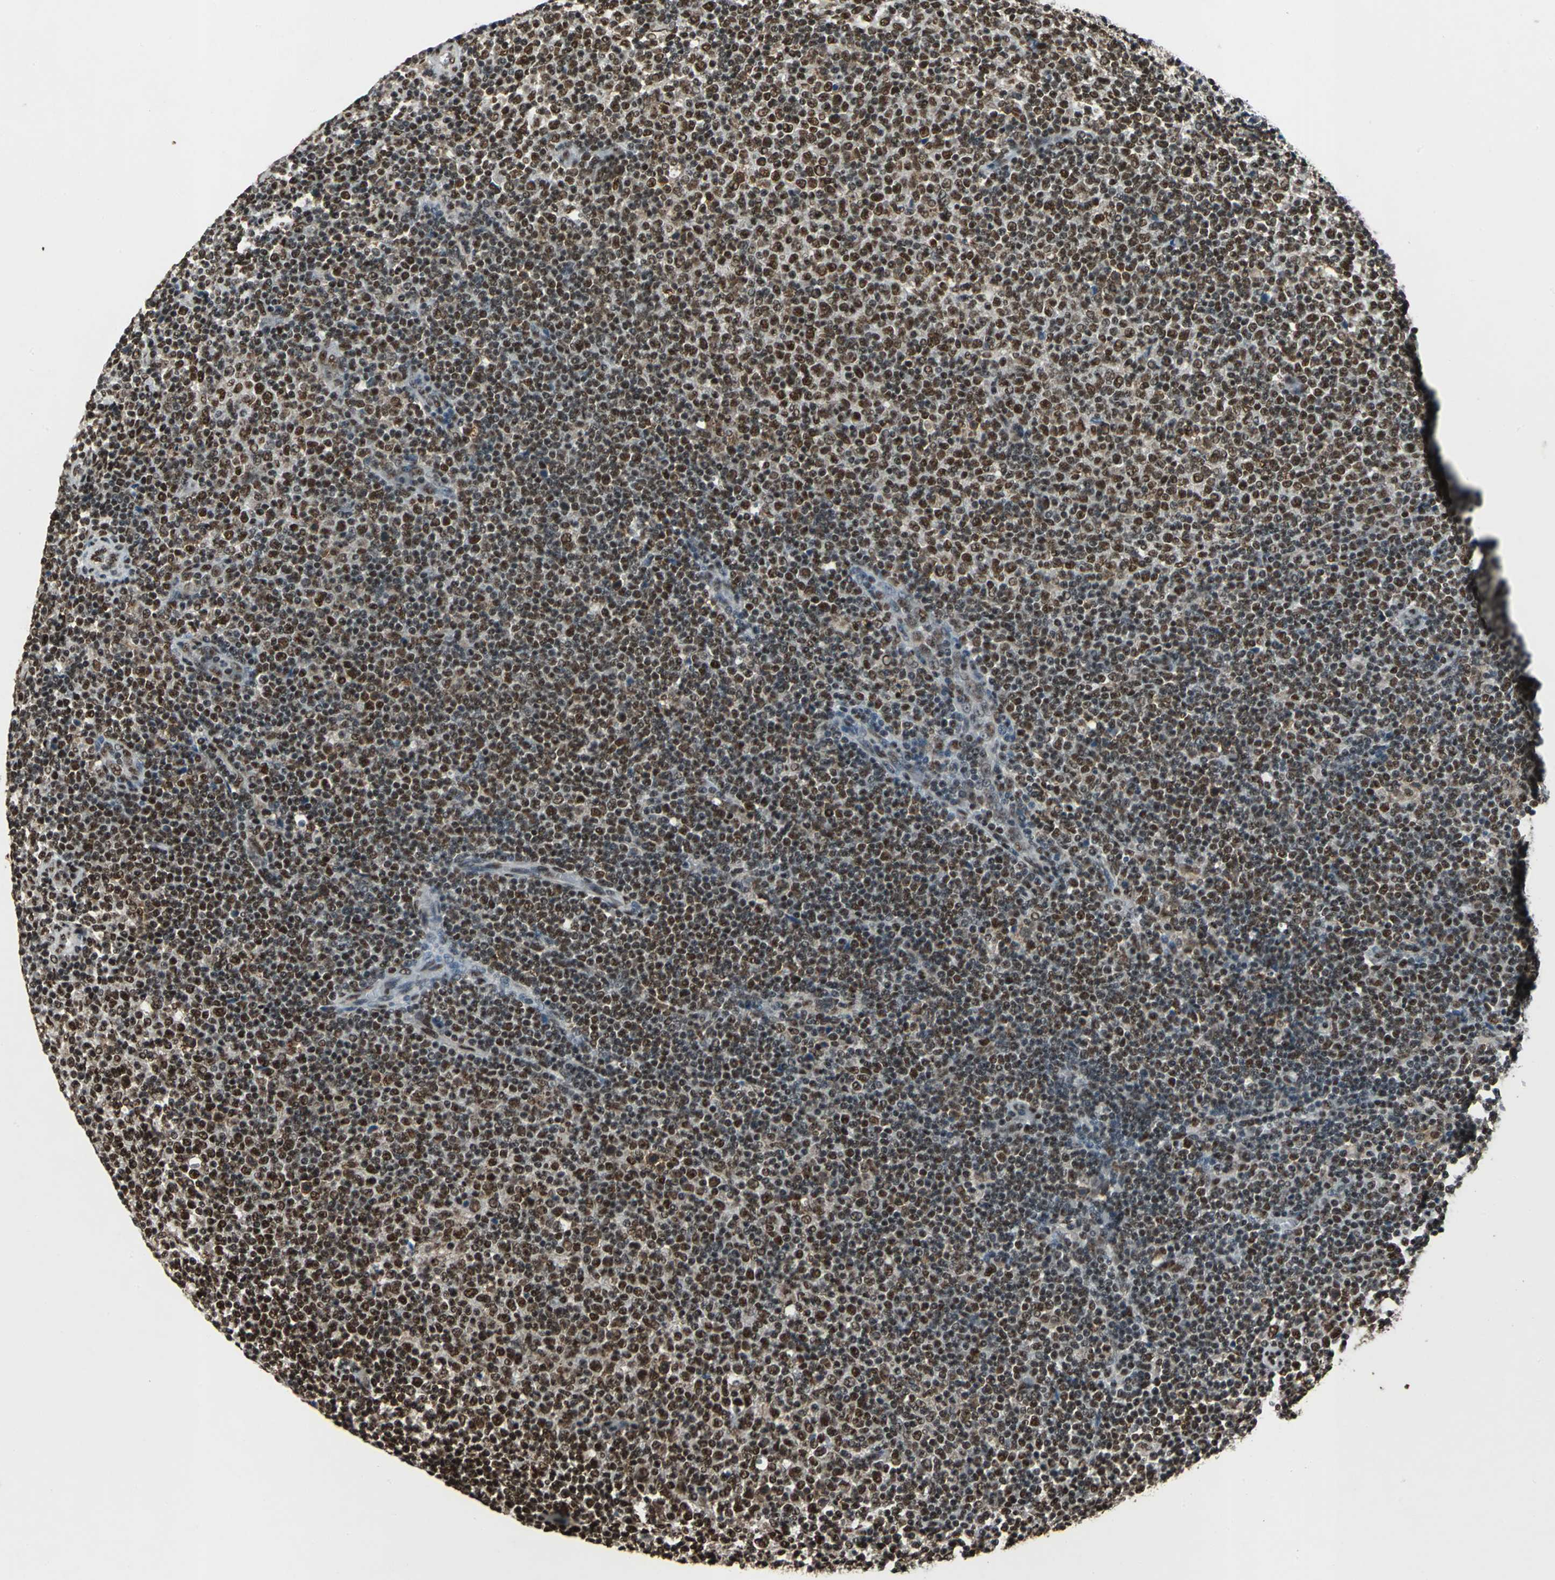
{"staining": {"intensity": "strong", "quantity": ">75%", "location": "nuclear"}, "tissue": "lymphoma", "cell_type": "Tumor cells", "image_type": "cancer", "snomed": [{"axis": "morphology", "description": "Malignant lymphoma, non-Hodgkin's type, Low grade"}, {"axis": "topography", "description": "Lymph node"}], "caption": "Lymphoma stained with DAB (3,3'-diaminobenzidine) IHC reveals high levels of strong nuclear staining in about >75% of tumor cells.", "gene": "MTA2", "patient": {"sex": "male", "age": 70}}